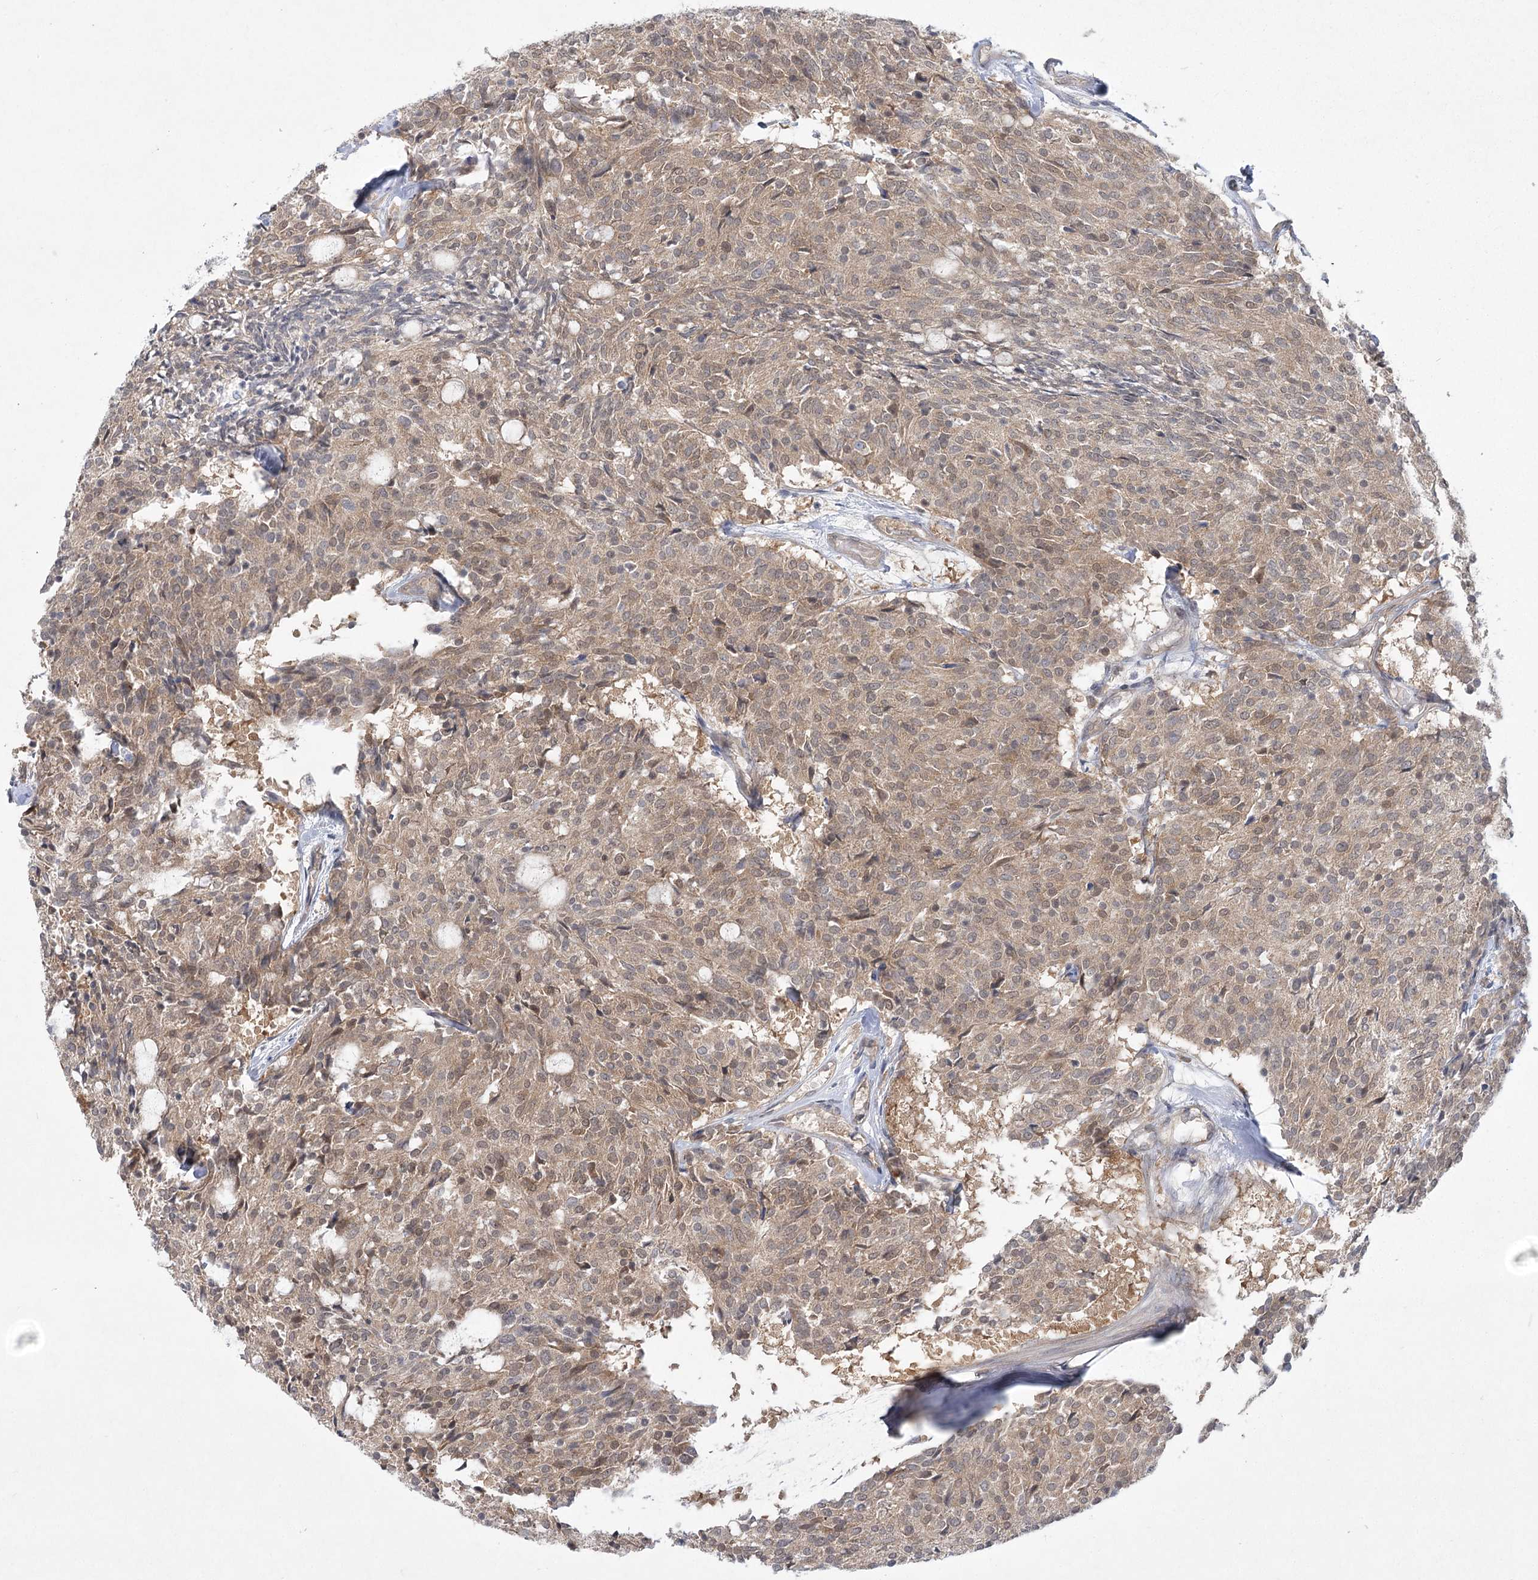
{"staining": {"intensity": "weak", "quantity": ">75%", "location": "cytoplasmic/membranous"}, "tissue": "carcinoid", "cell_type": "Tumor cells", "image_type": "cancer", "snomed": [{"axis": "morphology", "description": "Carcinoid, malignant, NOS"}, {"axis": "topography", "description": "Pancreas"}], "caption": "This image demonstrates immunohistochemistry staining of human carcinoid, with low weak cytoplasmic/membranous positivity in approximately >75% of tumor cells.", "gene": "AAMDC", "patient": {"sex": "female", "age": 54}}